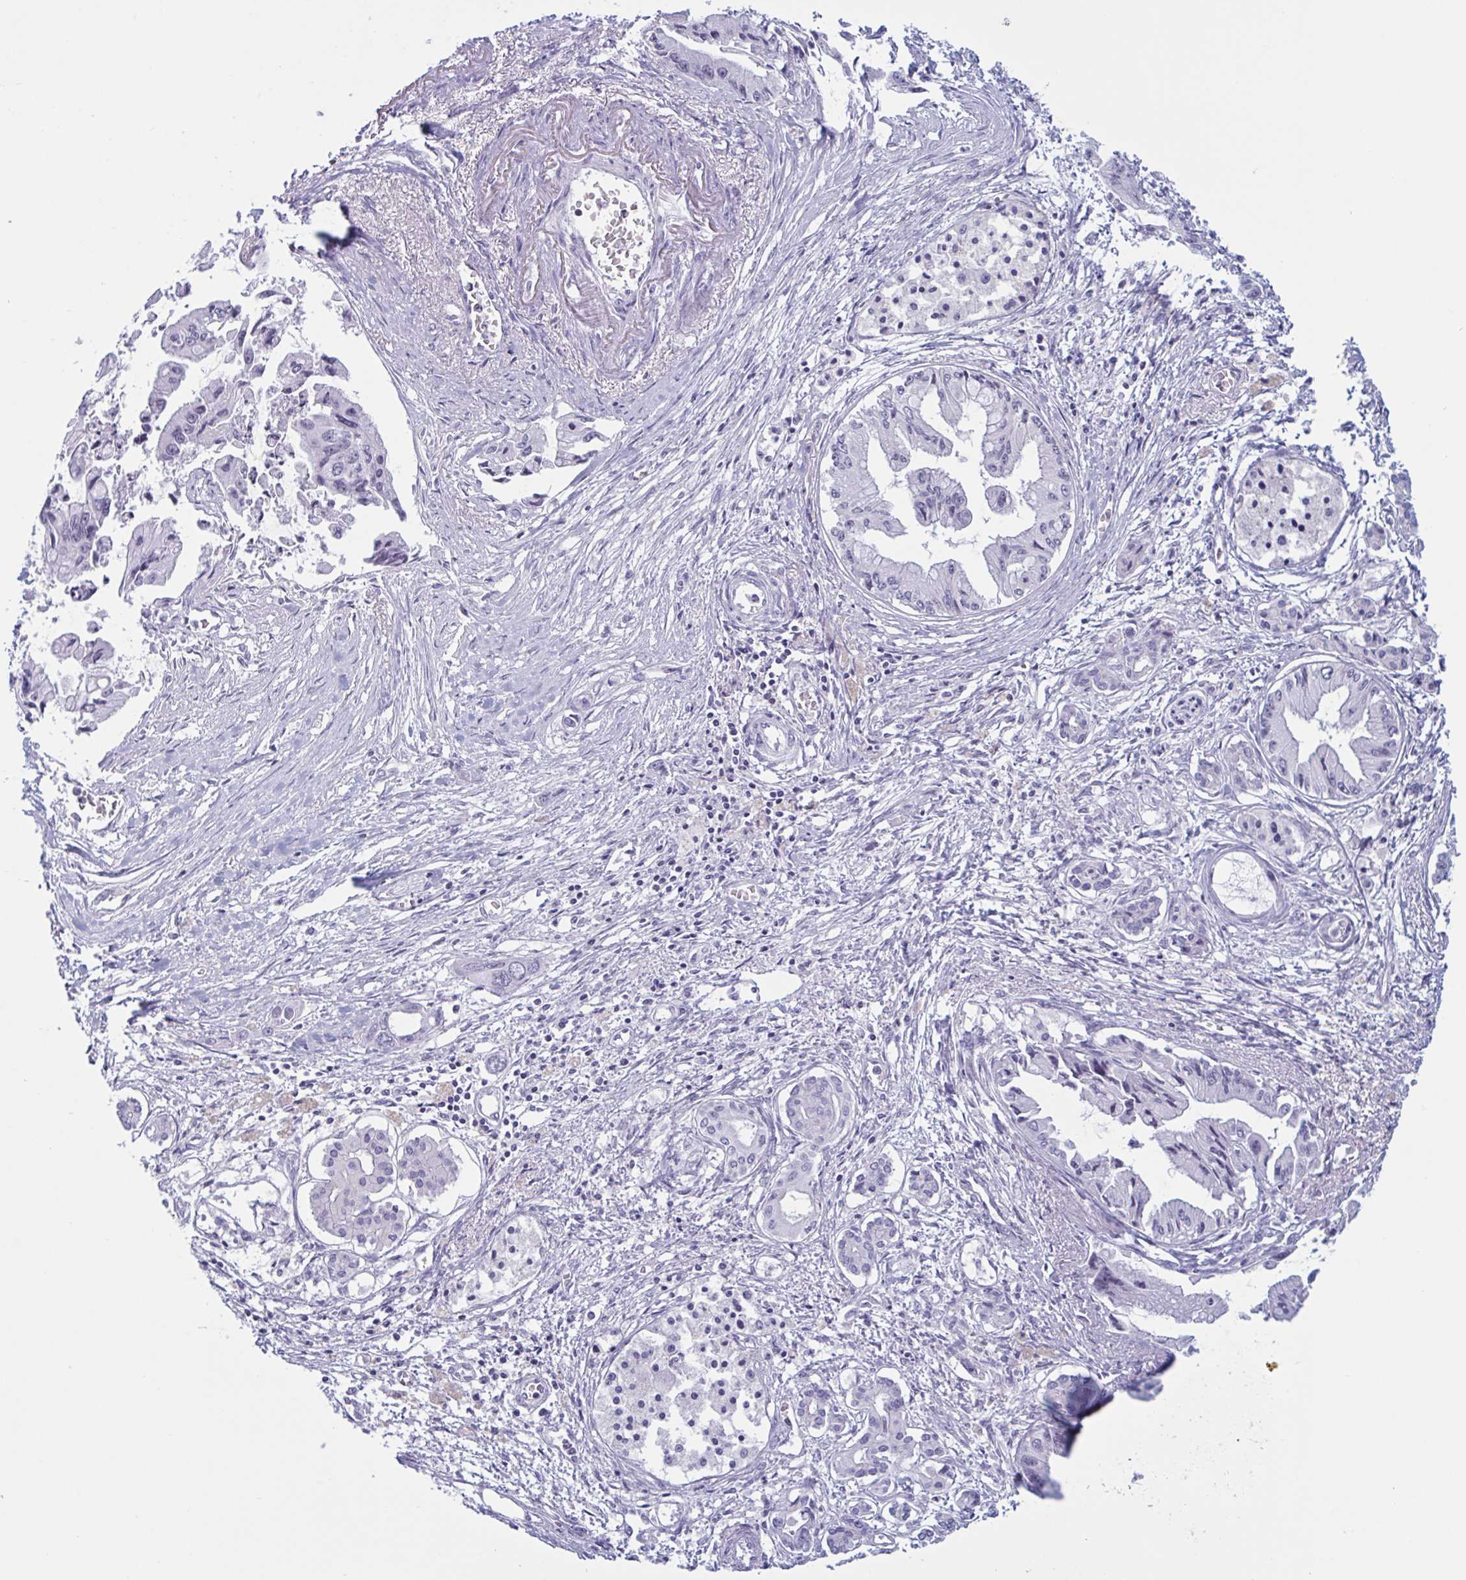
{"staining": {"intensity": "negative", "quantity": "none", "location": "none"}, "tissue": "pancreatic cancer", "cell_type": "Tumor cells", "image_type": "cancer", "snomed": [{"axis": "morphology", "description": "Adenocarcinoma, NOS"}, {"axis": "topography", "description": "Pancreas"}], "caption": "This histopathology image is of adenocarcinoma (pancreatic) stained with IHC to label a protein in brown with the nuclei are counter-stained blue. There is no staining in tumor cells.", "gene": "NAA30", "patient": {"sex": "male", "age": 84}}